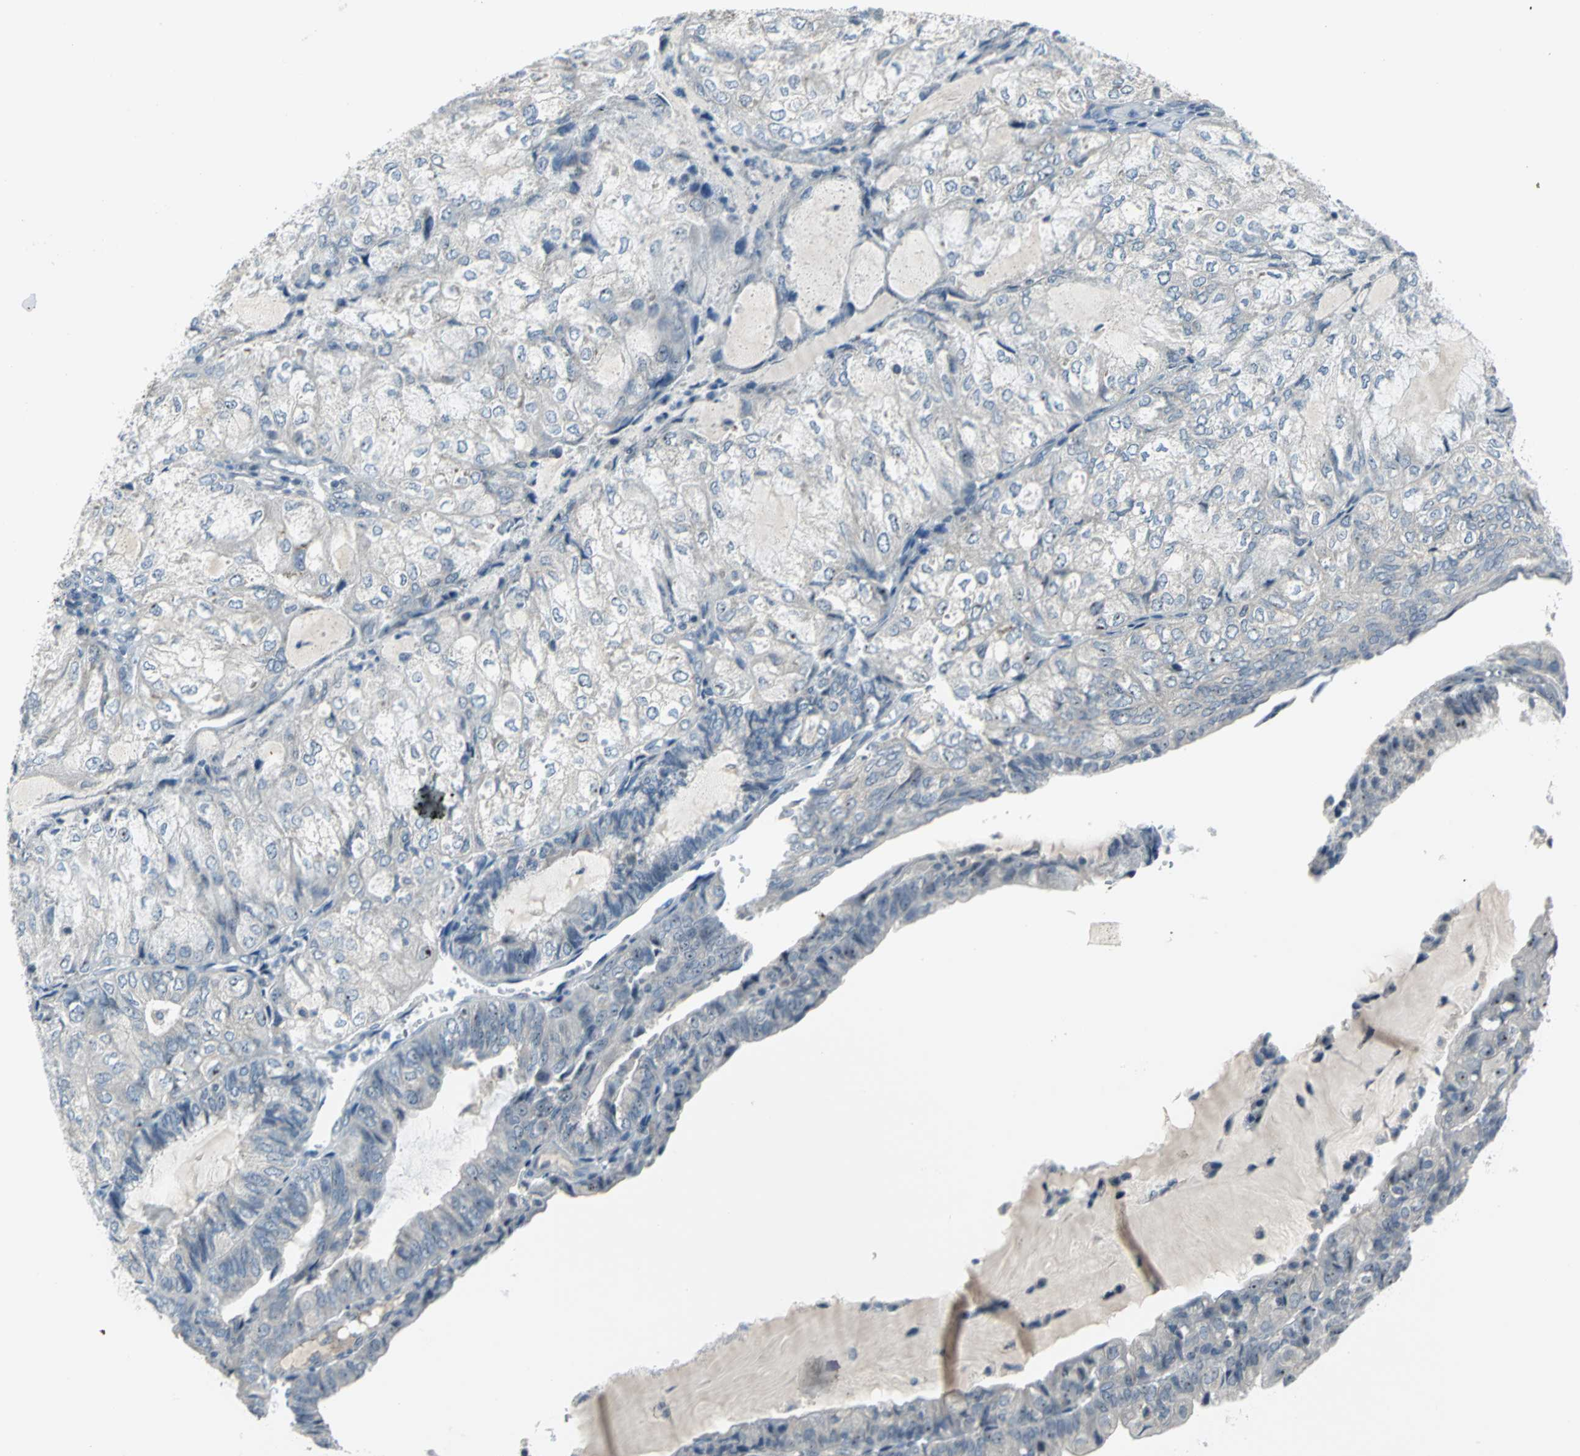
{"staining": {"intensity": "moderate", "quantity": "<25%", "location": "nuclear"}, "tissue": "endometrial cancer", "cell_type": "Tumor cells", "image_type": "cancer", "snomed": [{"axis": "morphology", "description": "Adenocarcinoma, NOS"}, {"axis": "topography", "description": "Endometrium"}], "caption": "Endometrial adenocarcinoma stained with immunohistochemistry exhibits moderate nuclear staining in about <25% of tumor cells. Nuclei are stained in blue.", "gene": "MYBBP1A", "patient": {"sex": "female", "age": 81}}